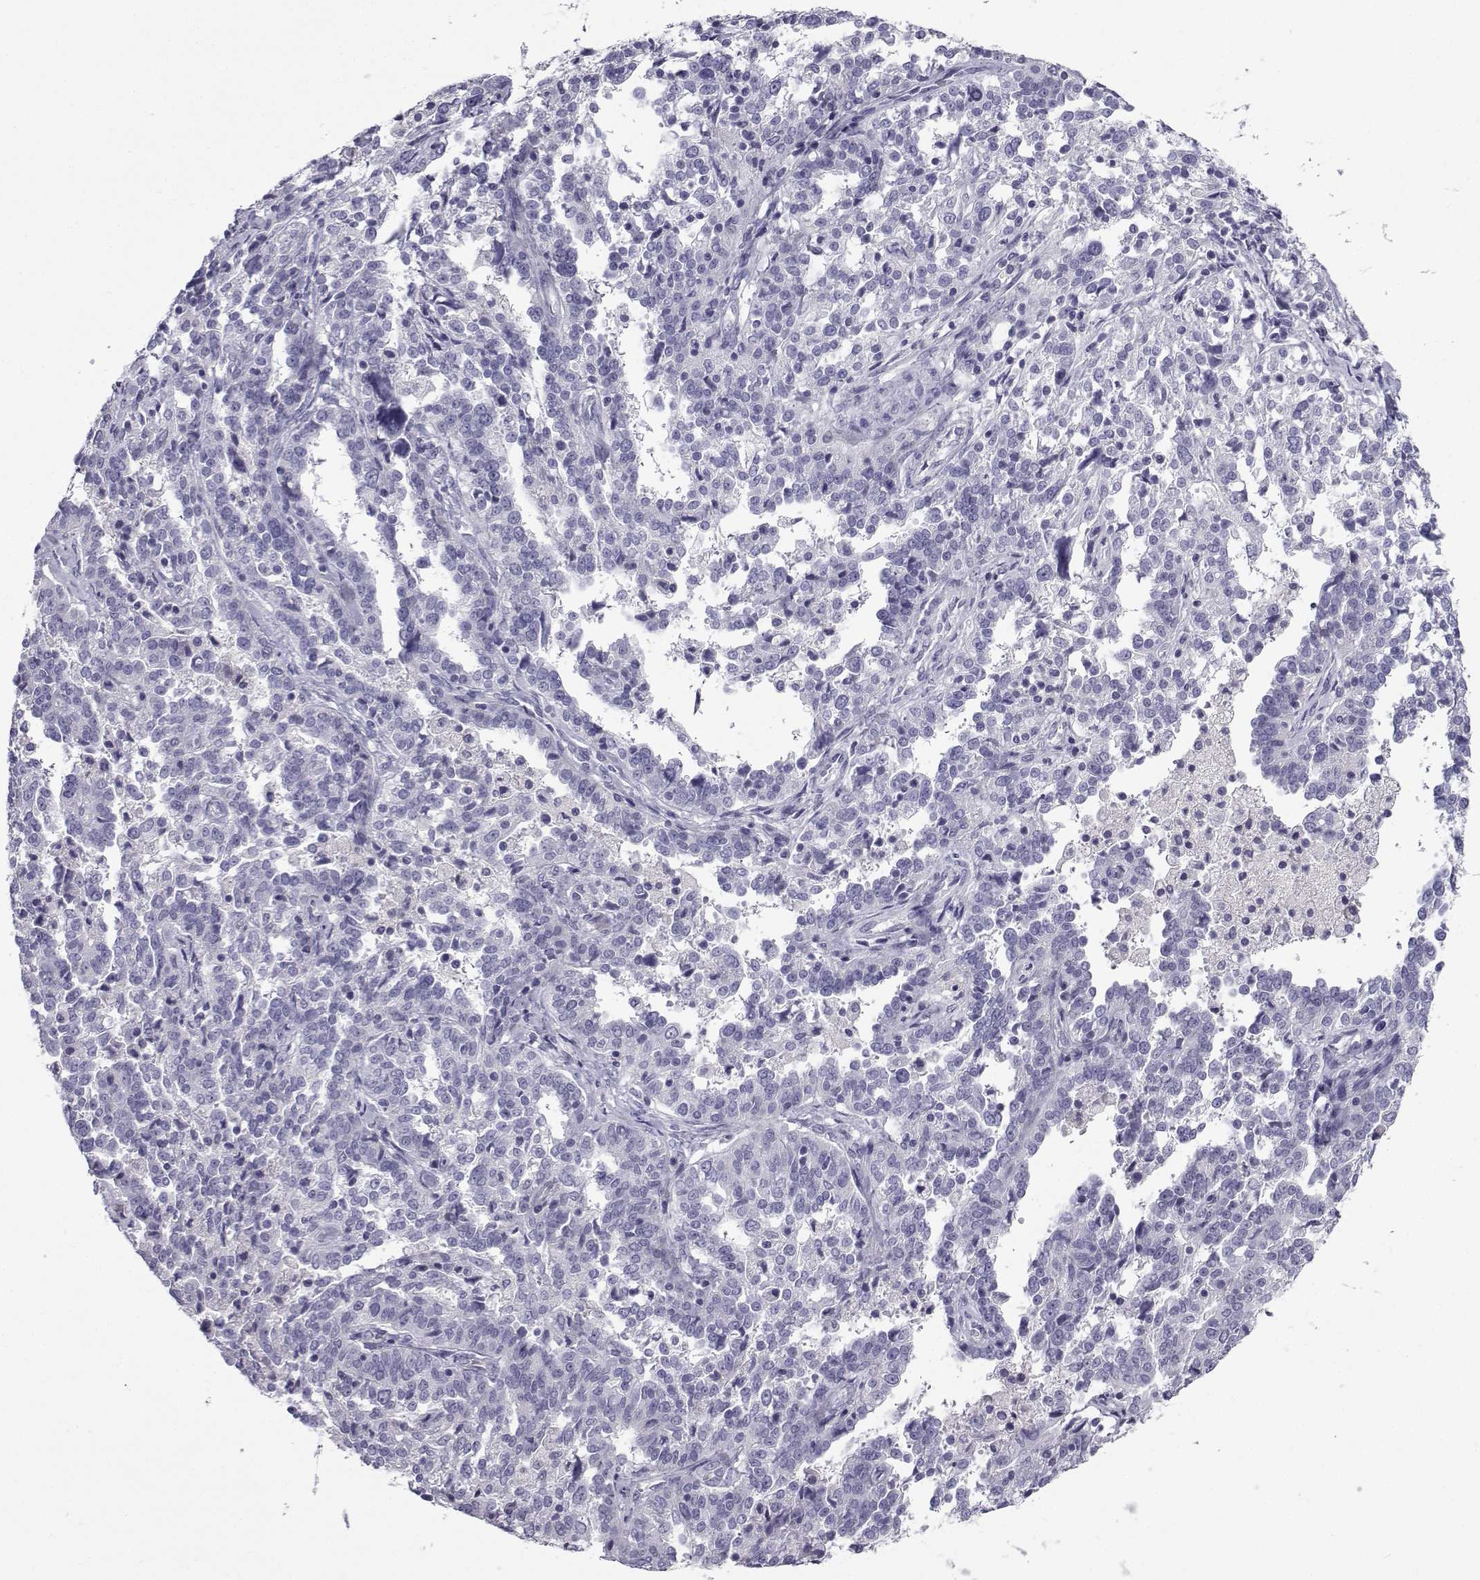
{"staining": {"intensity": "negative", "quantity": "none", "location": "none"}, "tissue": "ovarian cancer", "cell_type": "Tumor cells", "image_type": "cancer", "snomed": [{"axis": "morphology", "description": "Cystadenocarcinoma, serous, NOS"}, {"axis": "topography", "description": "Ovary"}], "caption": "Protein analysis of ovarian serous cystadenocarcinoma exhibits no significant positivity in tumor cells. (DAB (3,3'-diaminobenzidine) immunohistochemistry, high magnification).", "gene": "PCSK1N", "patient": {"sex": "female", "age": 67}}